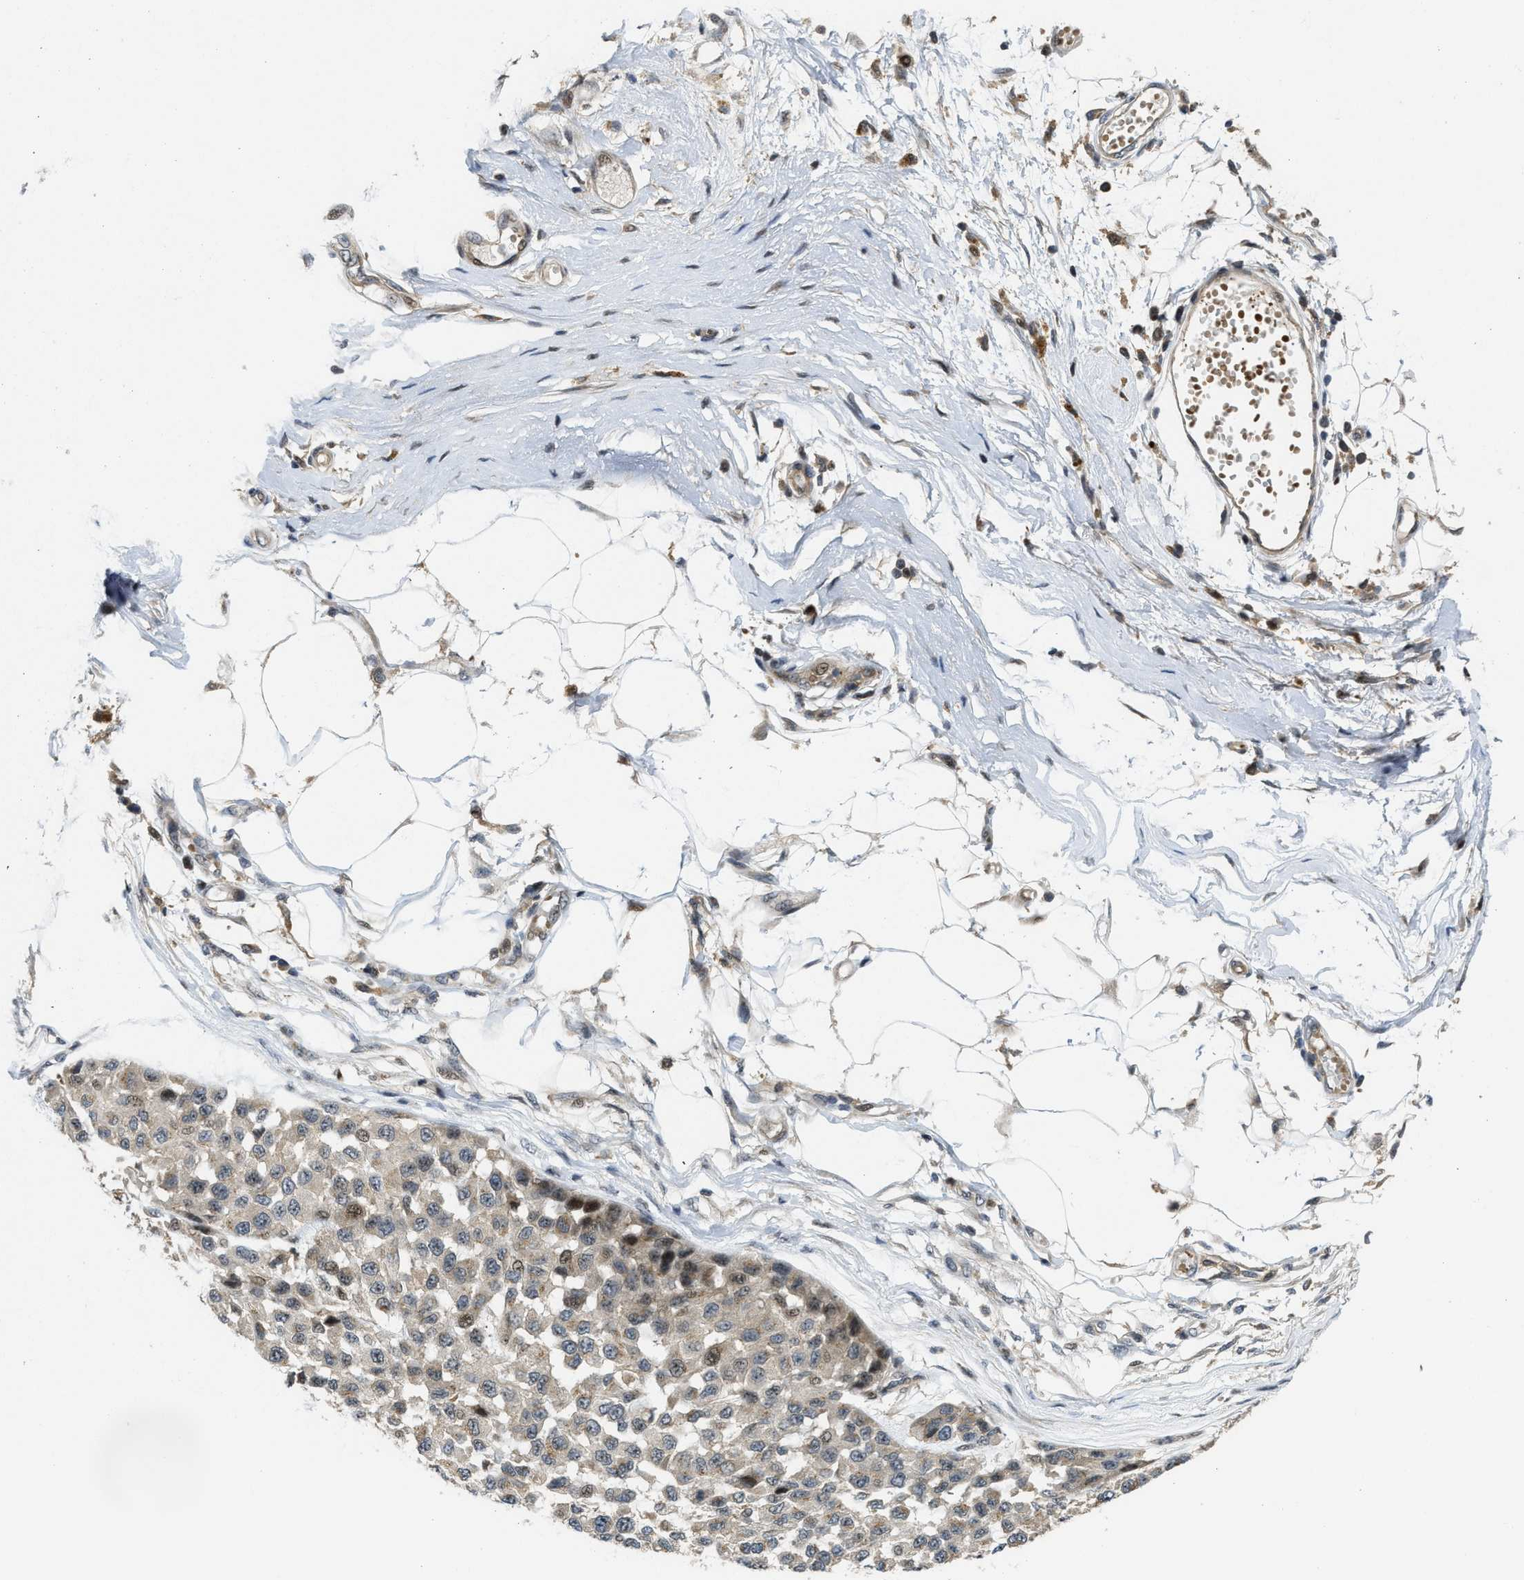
{"staining": {"intensity": "moderate", "quantity": "<25%", "location": "nuclear"}, "tissue": "melanoma", "cell_type": "Tumor cells", "image_type": "cancer", "snomed": [{"axis": "morphology", "description": "Normal tissue, NOS"}, {"axis": "morphology", "description": "Malignant melanoma, NOS"}, {"axis": "topography", "description": "Skin"}], "caption": "Melanoma stained with DAB (3,3'-diaminobenzidine) IHC exhibits low levels of moderate nuclear positivity in about <25% of tumor cells. The staining was performed using DAB, with brown indicating positive protein expression. Nuclei are stained blue with hematoxylin.", "gene": "DNAJC28", "patient": {"sex": "male", "age": 62}}